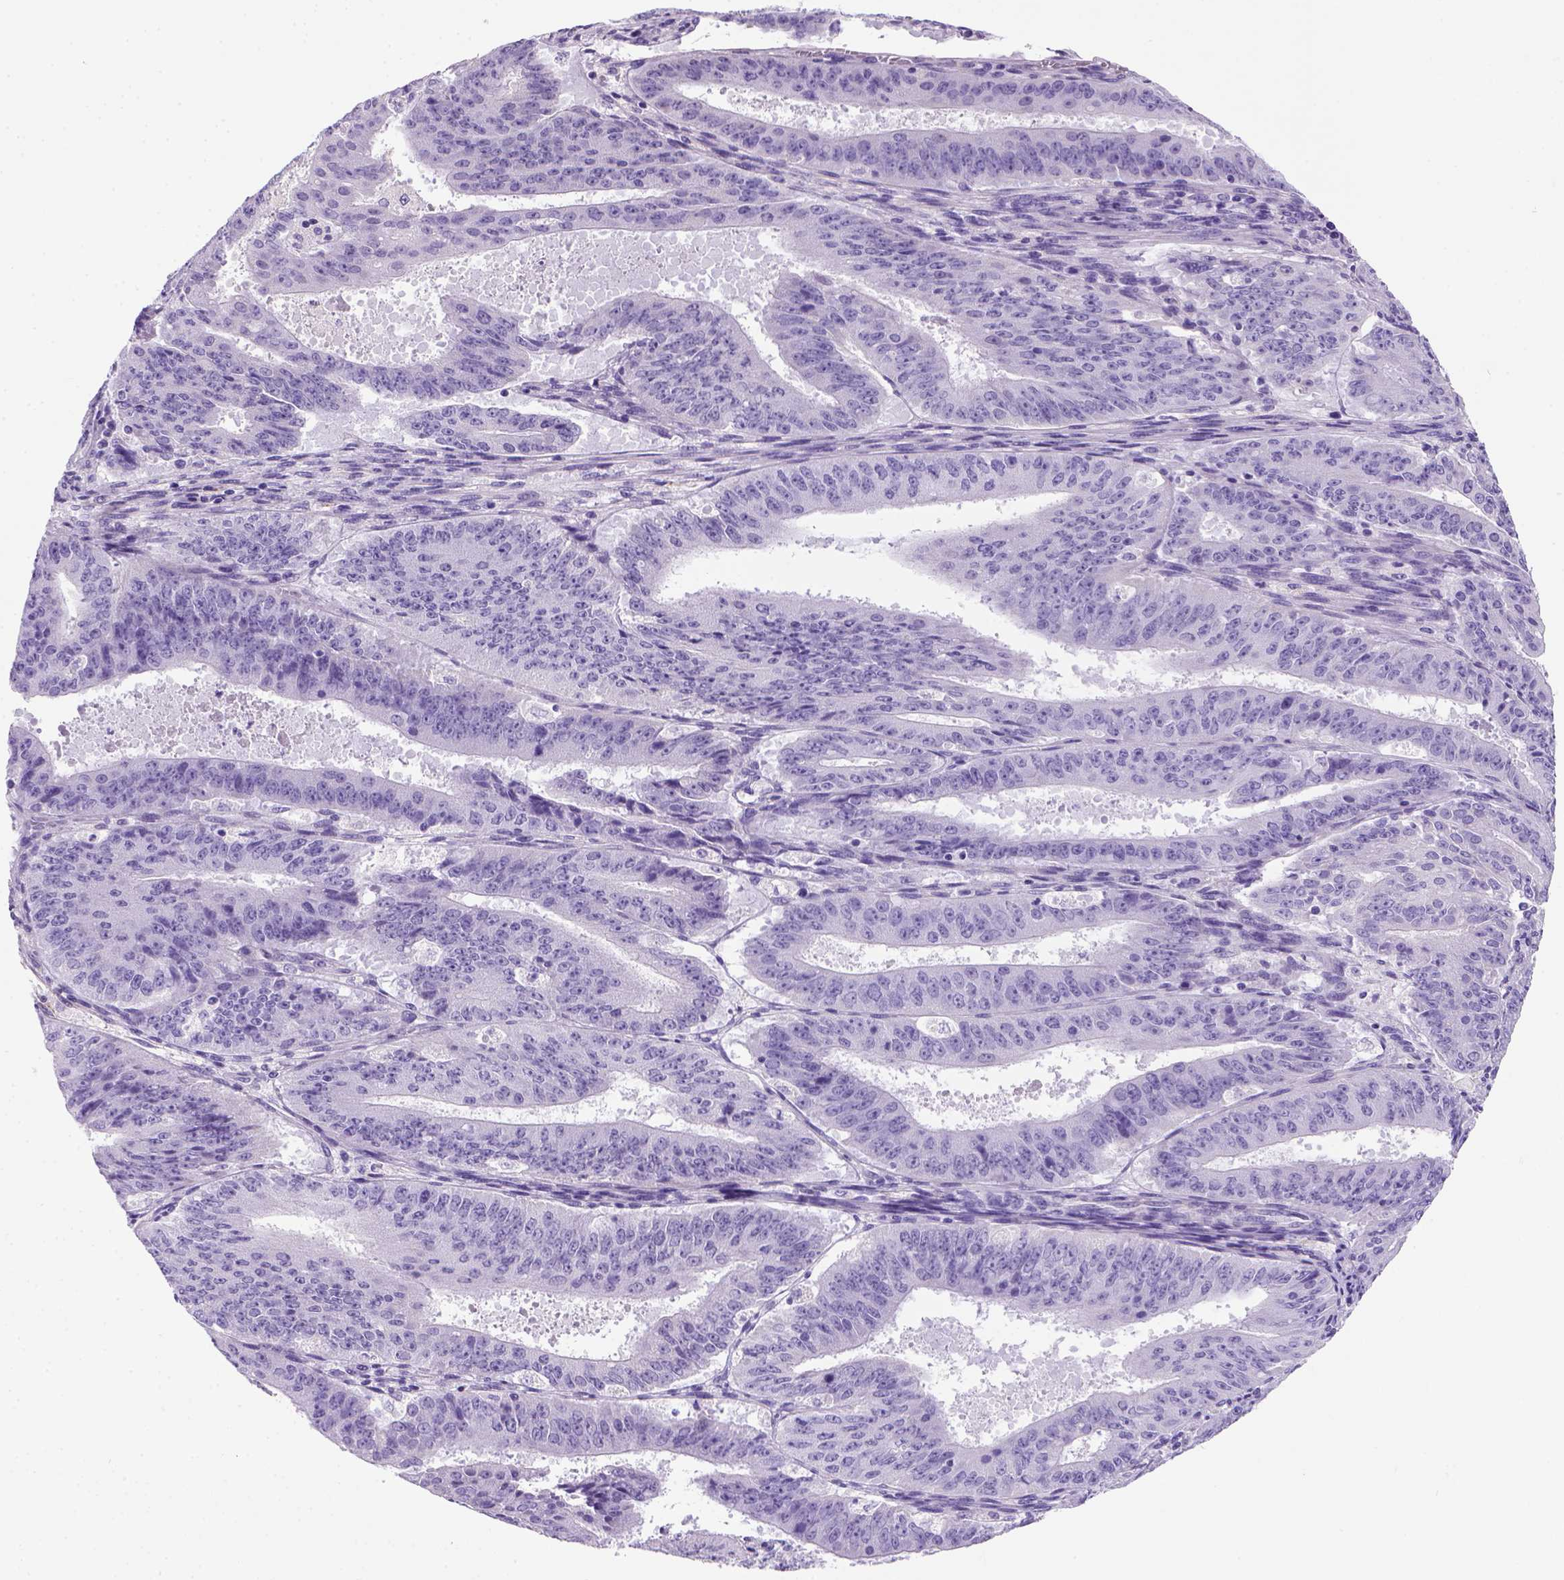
{"staining": {"intensity": "negative", "quantity": "none", "location": "none"}, "tissue": "ovarian cancer", "cell_type": "Tumor cells", "image_type": "cancer", "snomed": [{"axis": "morphology", "description": "Carcinoma, endometroid"}, {"axis": "topography", "description": "Ovary"}], "caption": "This is an immunohistochemistry (IHC) image of ovarian cancer (endometroid carcinoma). There is no staining in tumor cells.", "gene": "ARHGEF33", "patient": {"sex": "female", "age": 42}}